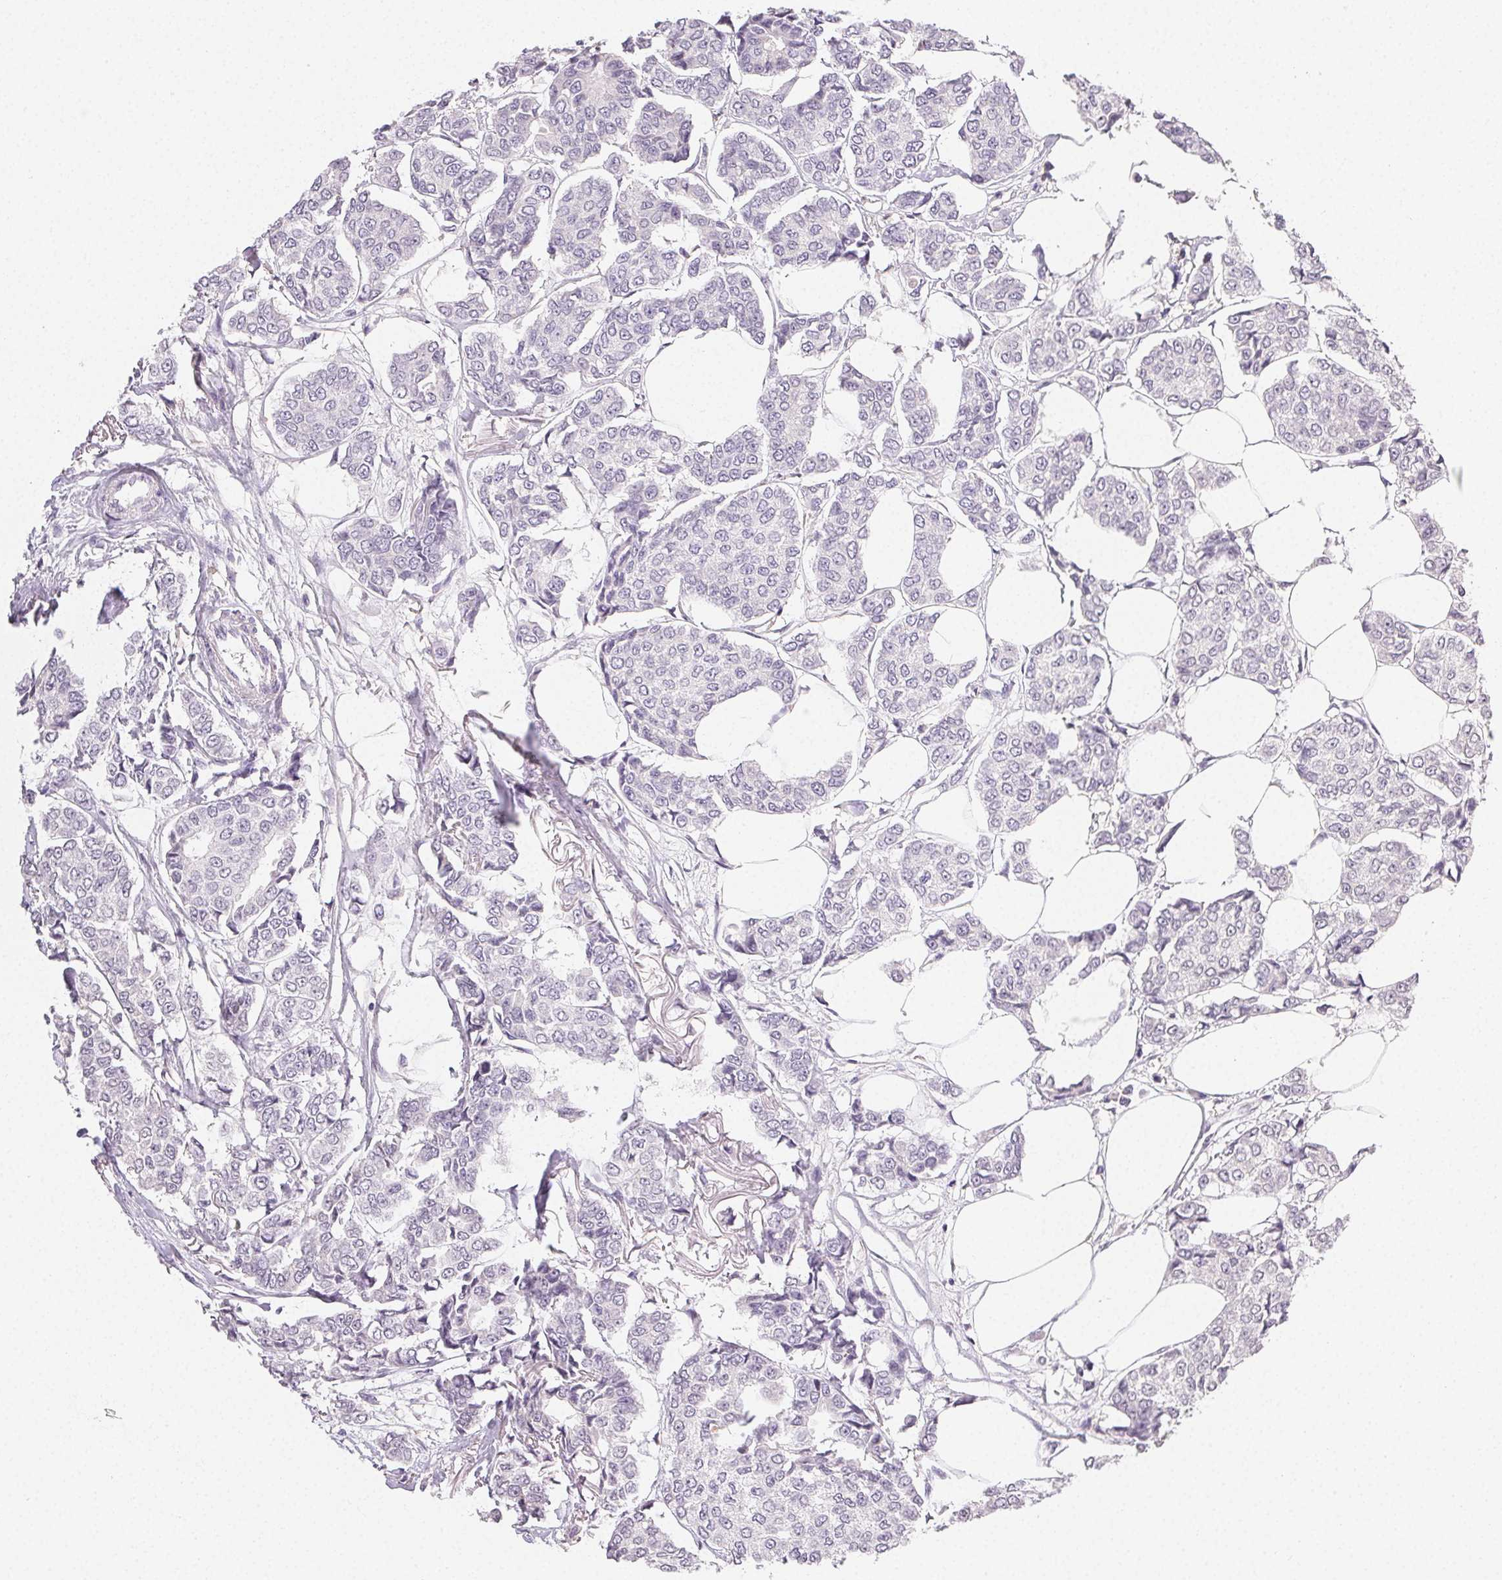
{"staining": {"intensity": "negative", "quantity": "none", "location": "none"}, "tissue": "breast cancer", "cell_type": "Tumor cells", "image_type": "cancer", "snomed": [{"axis": "morphology", "description": "Duct carcinoma"}, {"axis": "topography", "description": "Breast"}], "caption": "A histopathology image of human invasive ductal carcinoma (breast) is negative for staining in tumor cells. The staining is performed using DAB (3,3'-diaminobenzidine) brown chromogen with nuclei counter-stained in using hematoxylin.", "gene": "TMEM174", "patient": {"sex": "female", "age": 94}}